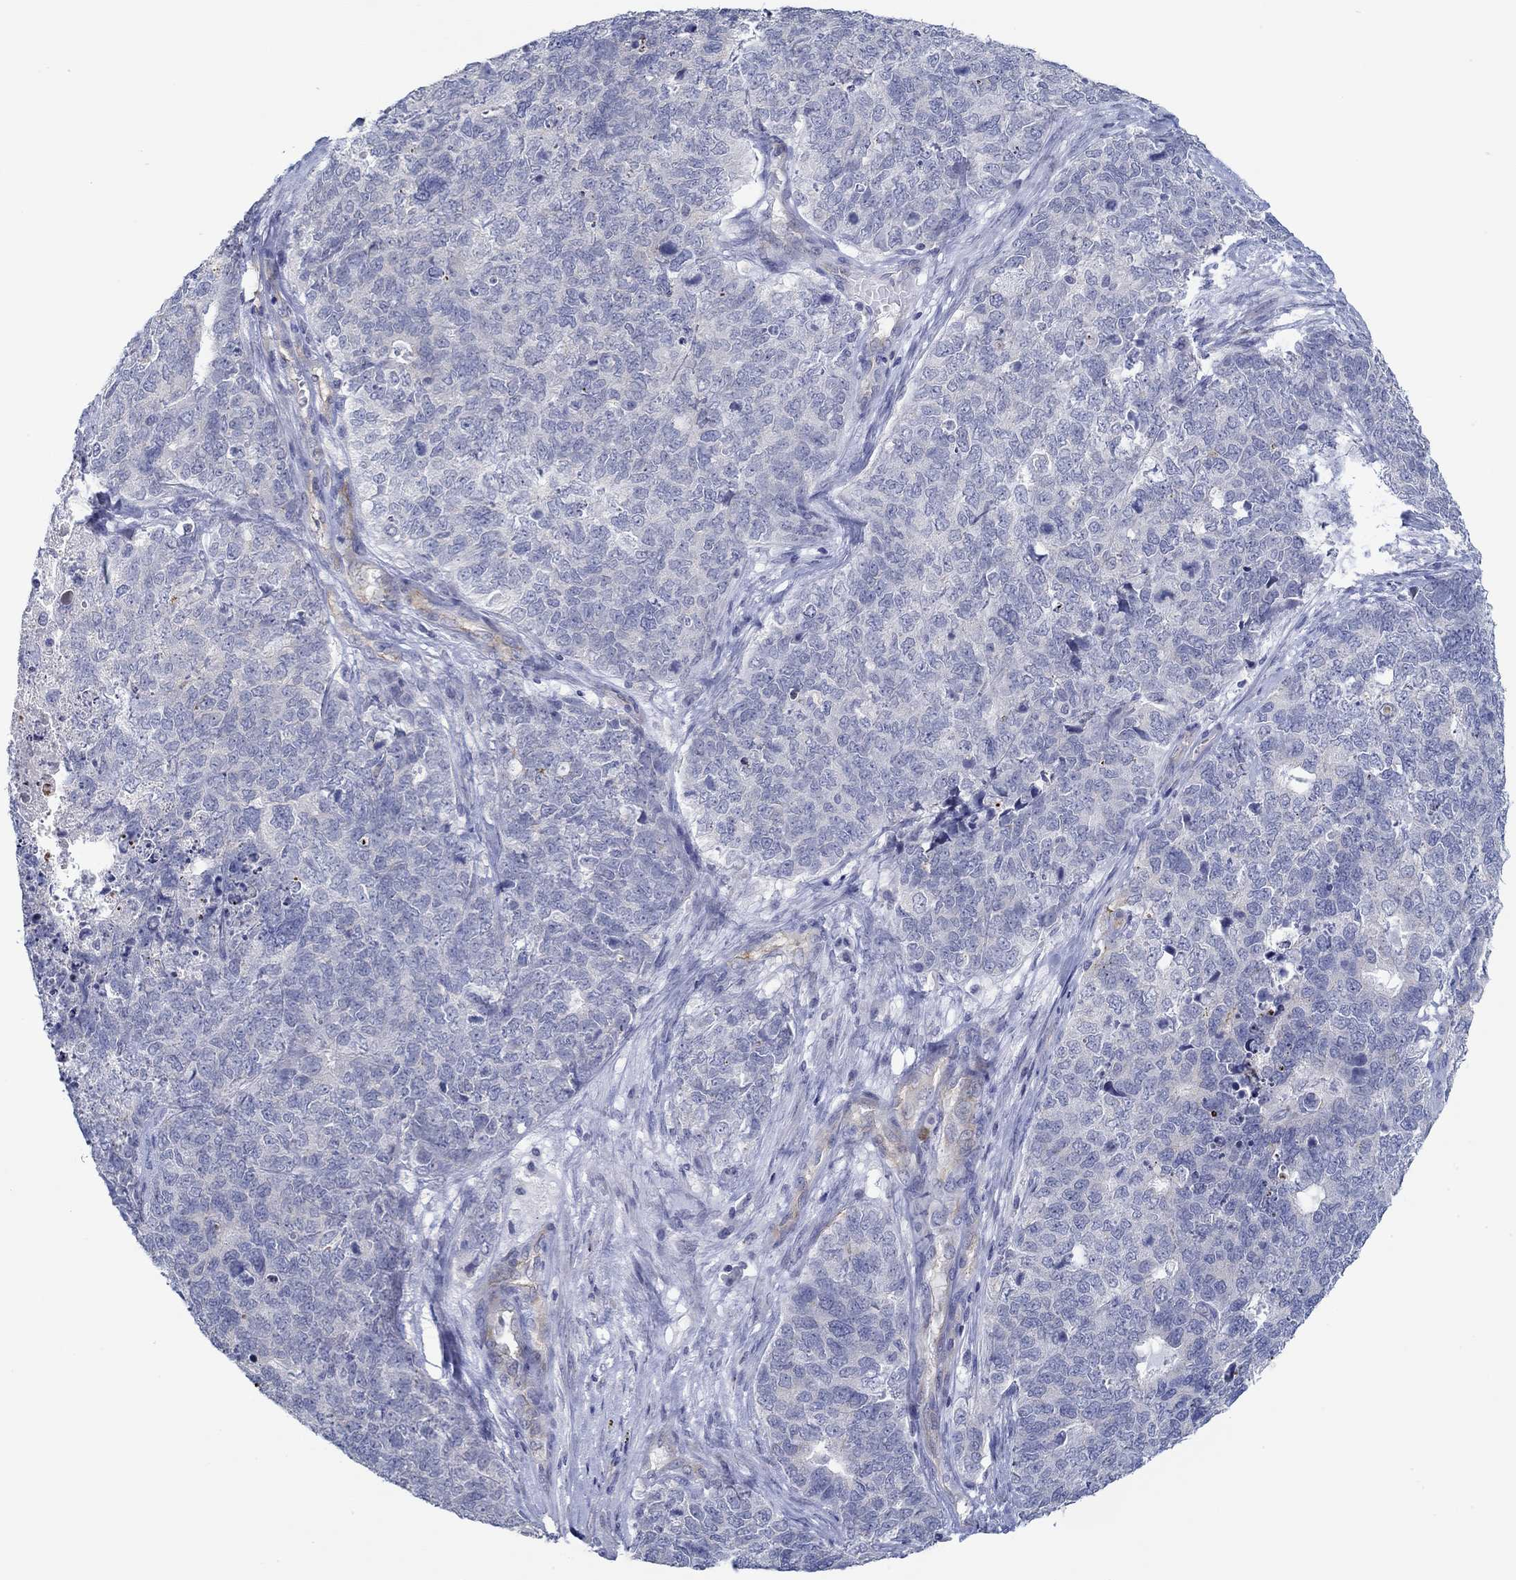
{"staining": {"intensity": "negative", "quantity": "none", "location": "none"}, "tissue": "cervical cancer", "cell_type": "Tumor cells", "image_type": "cancer", "snomed": [{"axis": "morphology", "description": "Squamous cell carcinoma, NOS"}, {"axis": "topography", "description": "Cervix"}], "caption": "The IHC image has no significant staining in tumor cells of cervical cancer (squamous cell carcinoma) tissue. The staining was performed using DAB to visualize the protein expression in brown, while the nuclei were stained in blue with hematoxylin (Magnification: 20x).", "gene": "GJA5", "patient": {"sex": "female", "age": 63}}